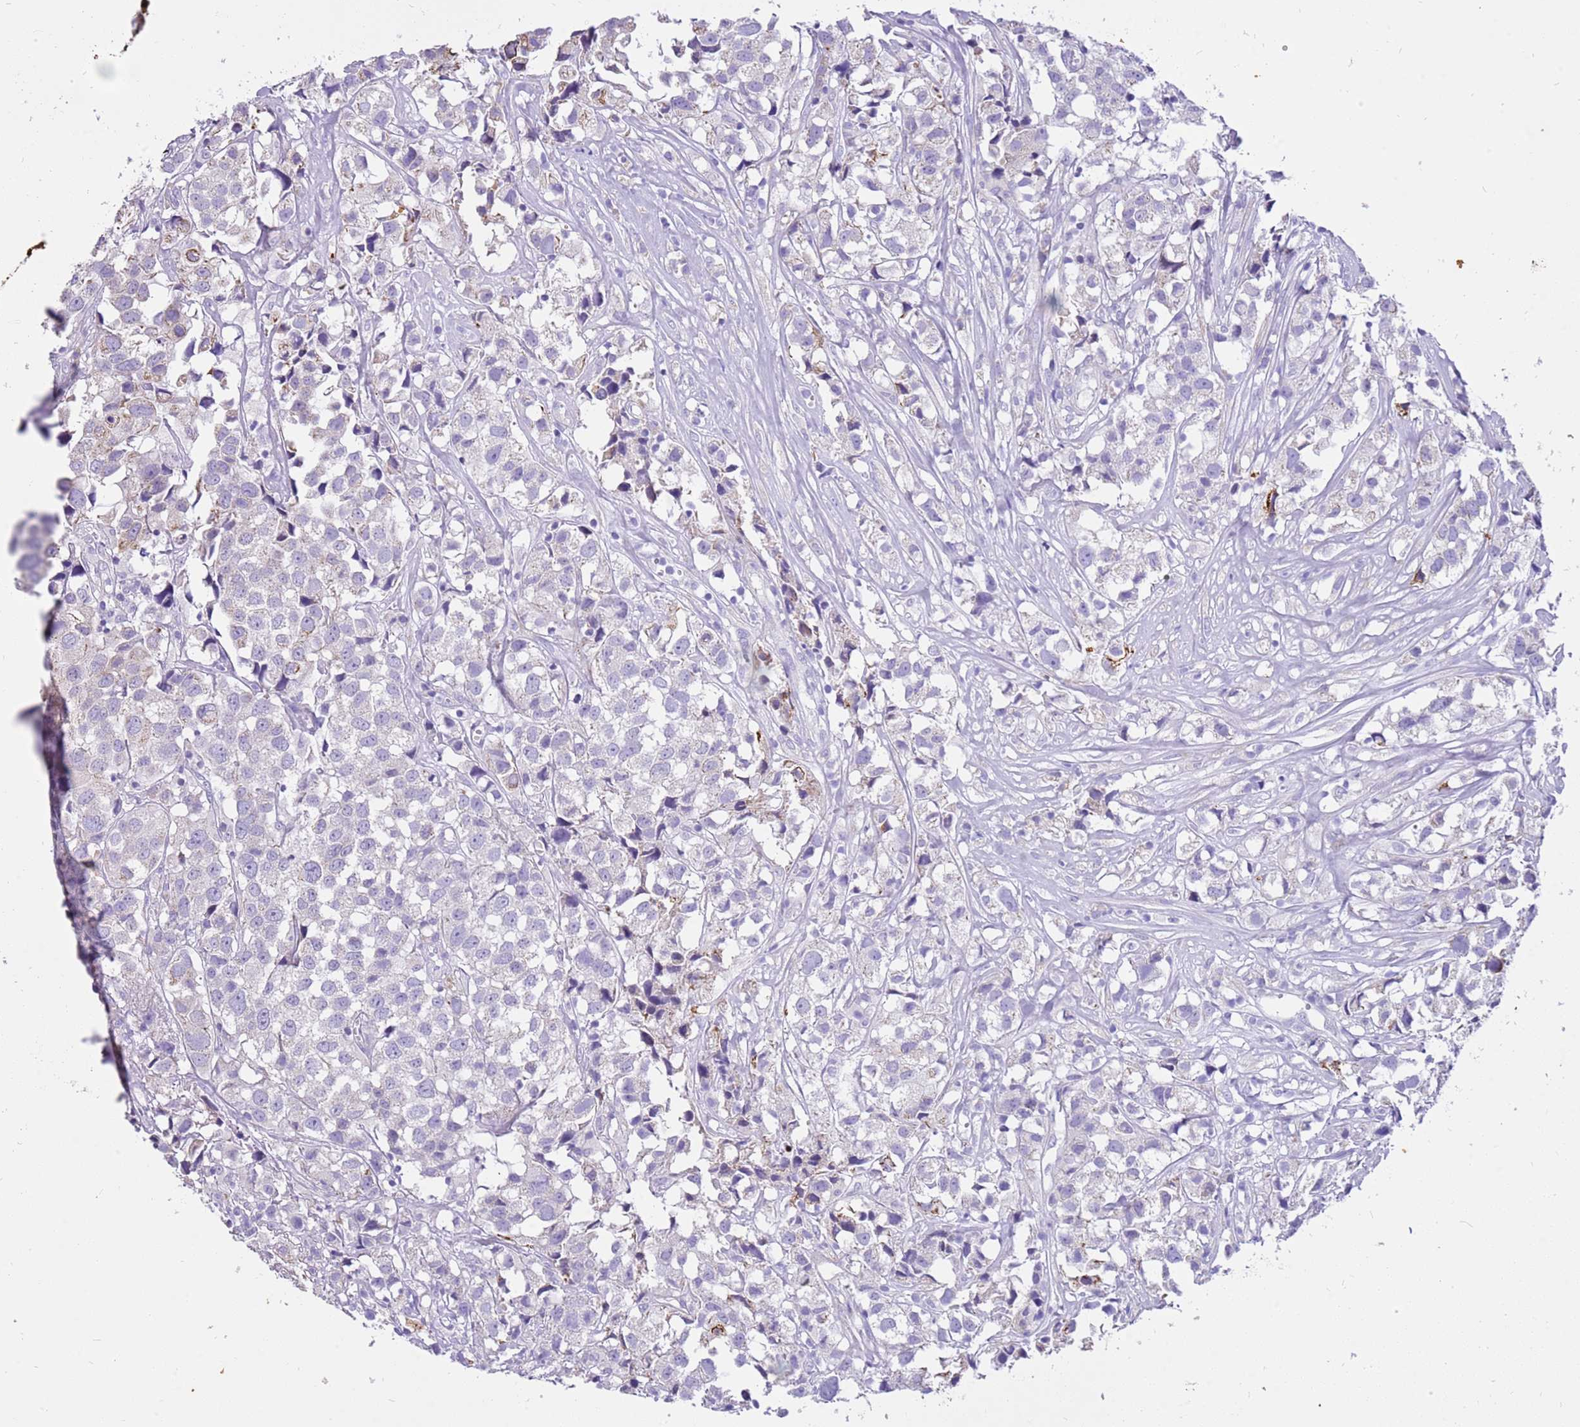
{"staining": {"intensity": "moderate", "quantity": "<25%", "location": "cytoplasmic/membranous"}, "tissue": "urothelial cancer", "cell_type": "Tumor cells", "image_type": "cancer", "snomed": [{"axis": "morphology", "description": "Urothelial carcinoma, High grade"}, {"axis": "topography", "description": "Urinary bladder"}], "caption": "High-power microscopy captured an immunohistochemistry image of urothelial carcinoma (high-grade), revealing moderate cytoplasmic/membranous positivity in about <25% of tumor cells. (IHC, brightfield microscopy, high magnification).", "gene": "R3HDM4", "patient": {"sex": "female", "age": 75}}